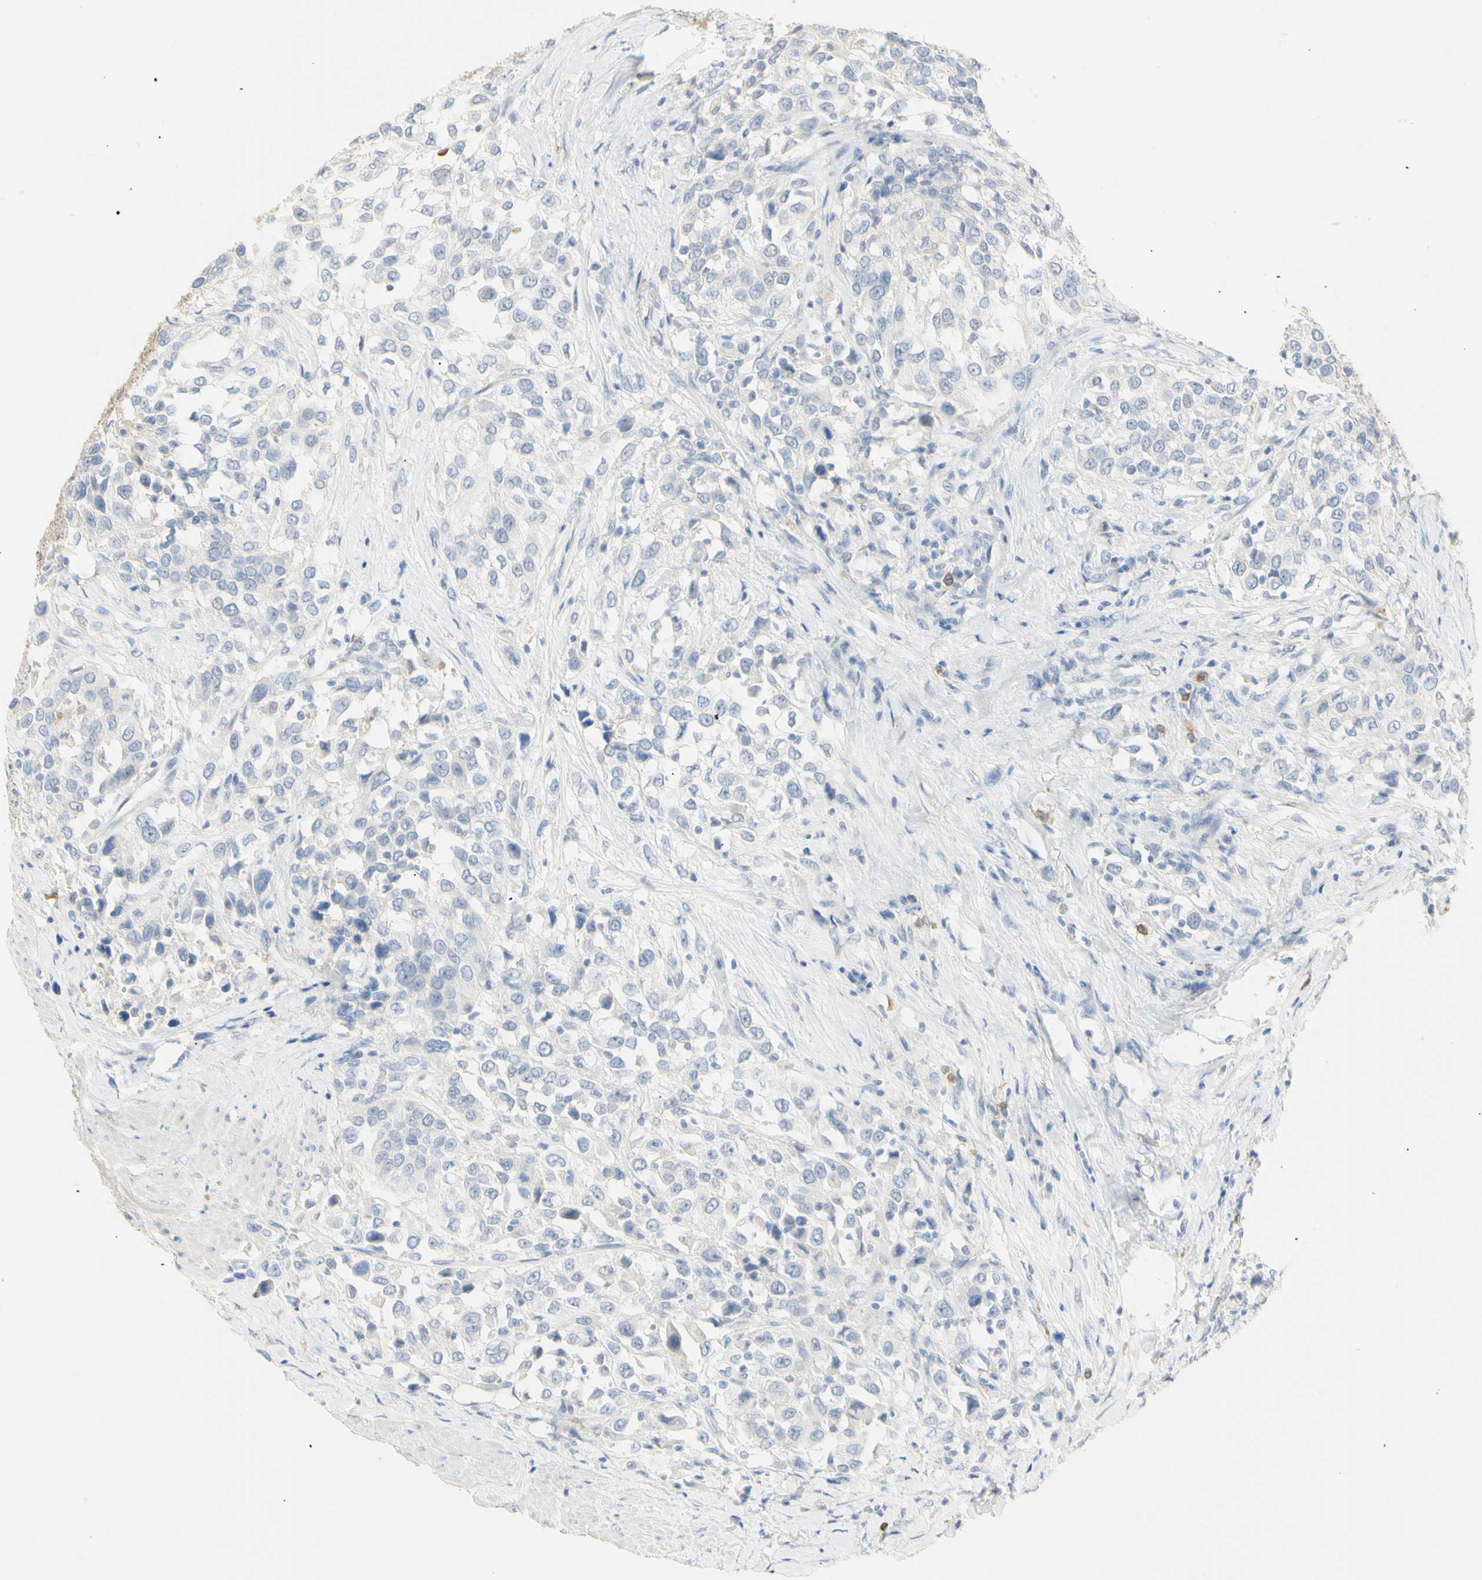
{"staining": {"intensity": "negative", "quantity": "none", "location": "none"}, "tissue": "urothelial cancer", "cell_type": "Tumor cells", "image_type": "cancer", "snomed": [{"axis": "morphology", "description": "Urothelial carcinoma, High grade"}, {"axis": "topography", "description": "Urinary bladder"}], "caption": "Immunohistochemical staining of high-grade urothelial carcinoma demonstrates no significant staining in tumor cells.", "gene": "B4GALNT3", "patient": {"sex": "female", "age": 80}}